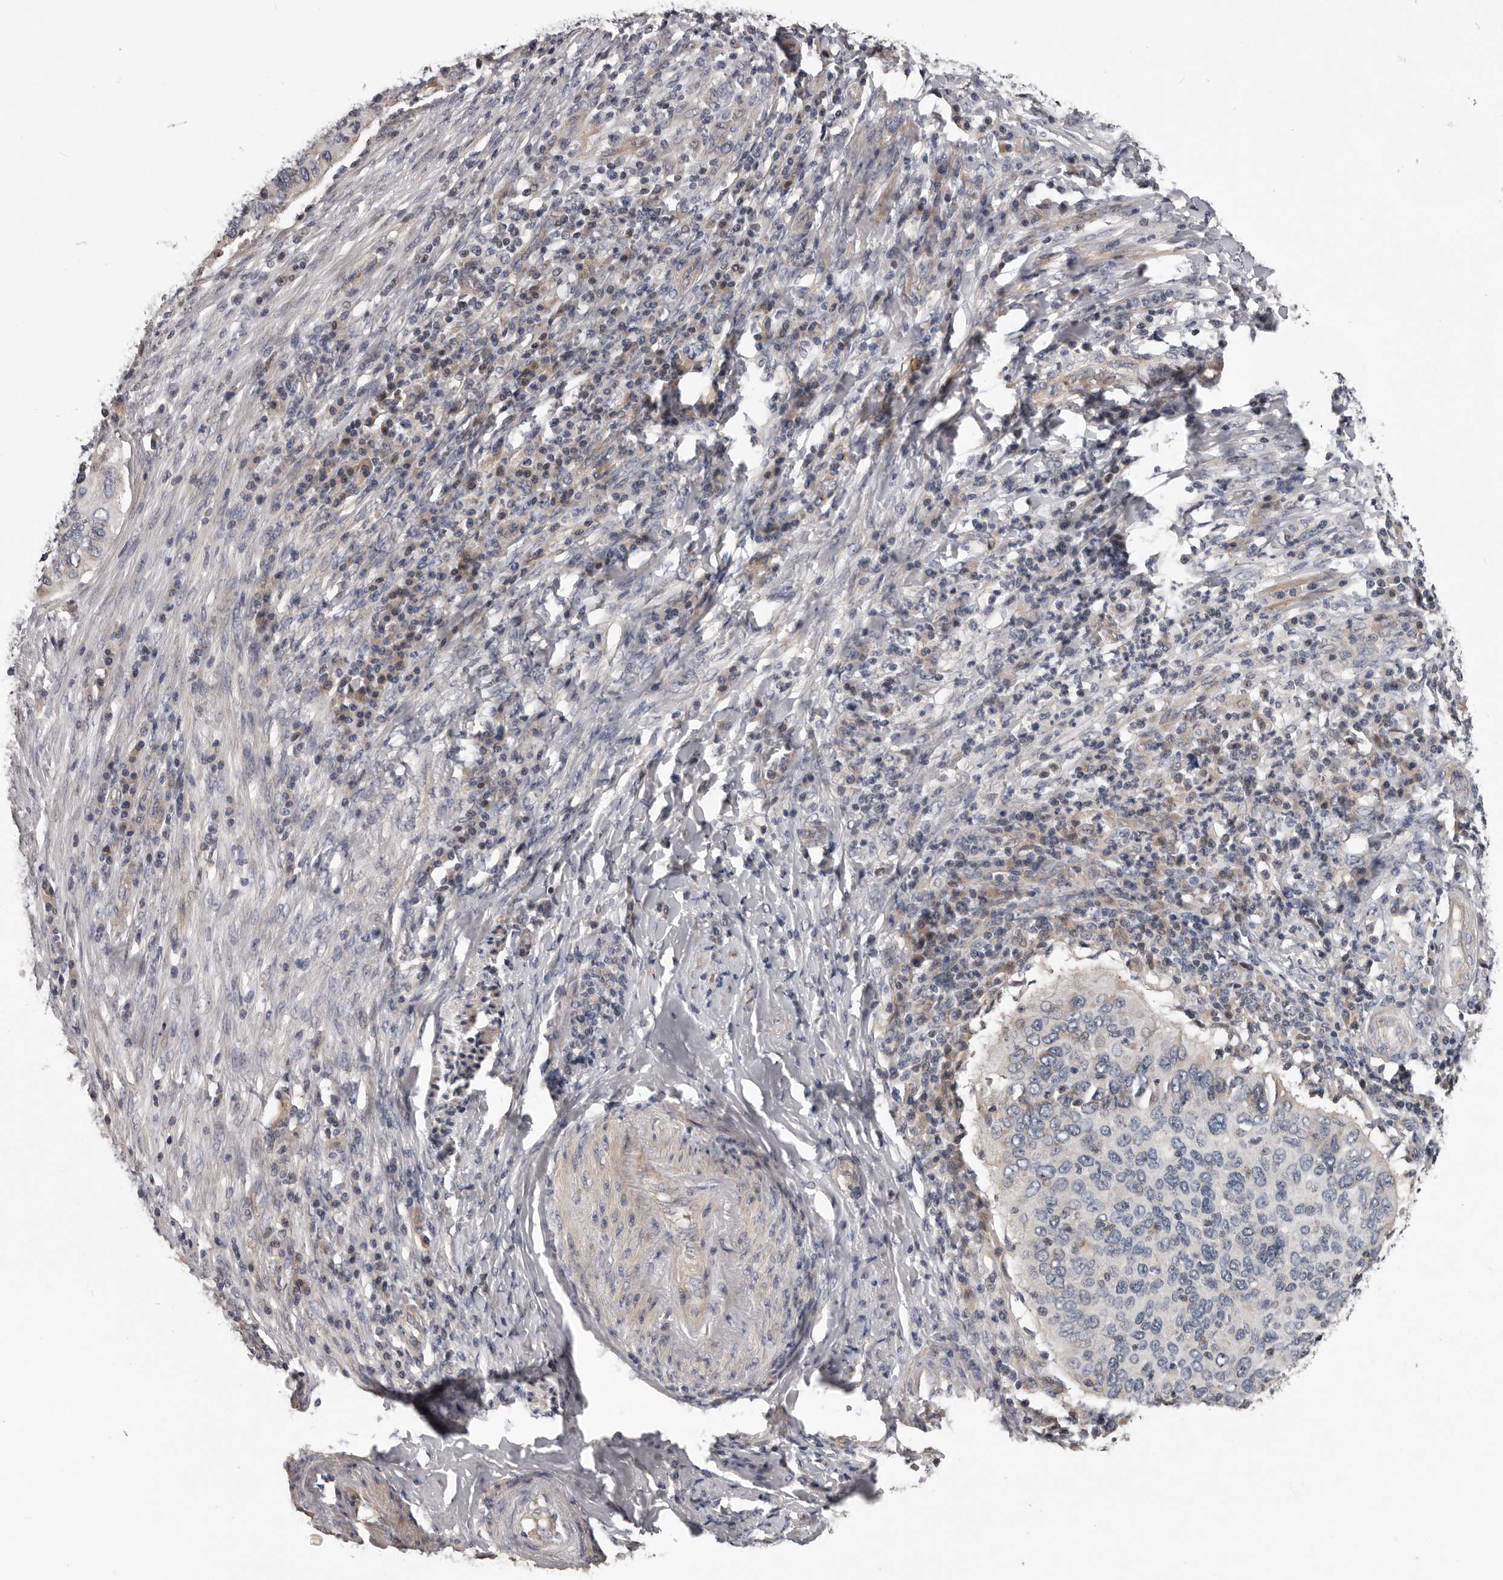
{"staining": {"intensity": "negative", "quantity": "none", "location": "none"}, "tissue": "cervical cancer", "cell_type": "Tumor cells", "image_type": "cancer", "snomed": [{"axis": "morphology", "description": "Squamous cell carcinoma, NOS"}, {"axis": "topography", "description": "Cervix"}], "caption": "Protein analysis of squamous cell carcinoma (cervical) shows no significant positivity in tumor cells.", "gene": "RNF217", "patient": {"sex": "female", "age": 38}}